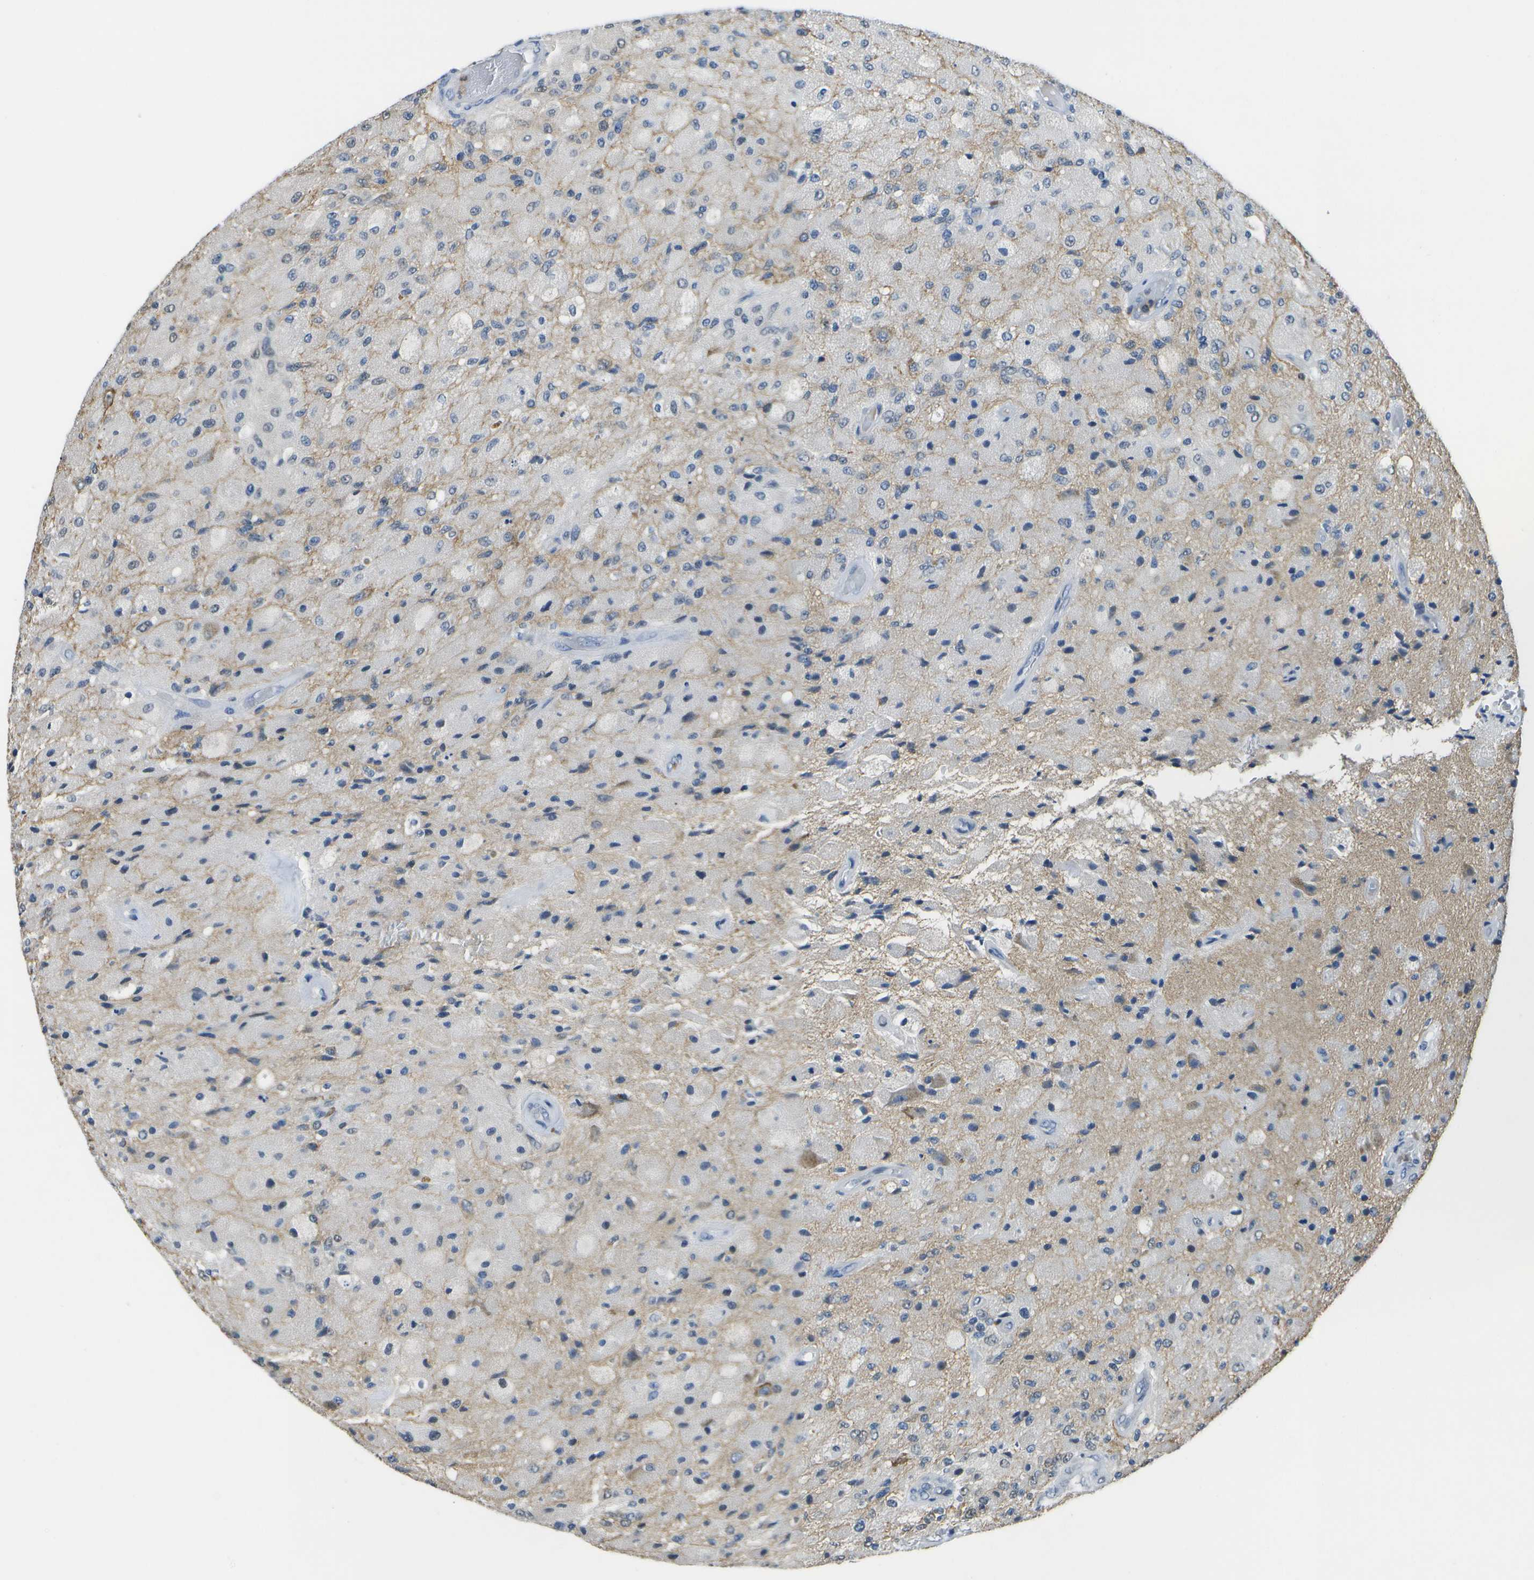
{"staining": {"intensity": "negative", "quantity": "none", "location": "none"}, "tissue": "glioma", "cell_type": "Tumor cells", "image_type": "cancer", "snomed": [{"axis": "morphology", "description": "Normal tissue, NOS"}, {"axis": "morphology", "description": "Glioma, malignant, High grade"}, {"axis": "topography", "description": "Cerebral cortex"}], "caption": "IHC of glioma exhibits no positivity in tumor cells. (DAB IHC, high magnification).", "gene": "DSE", "patient": {"sex": "male", "age": 77}}